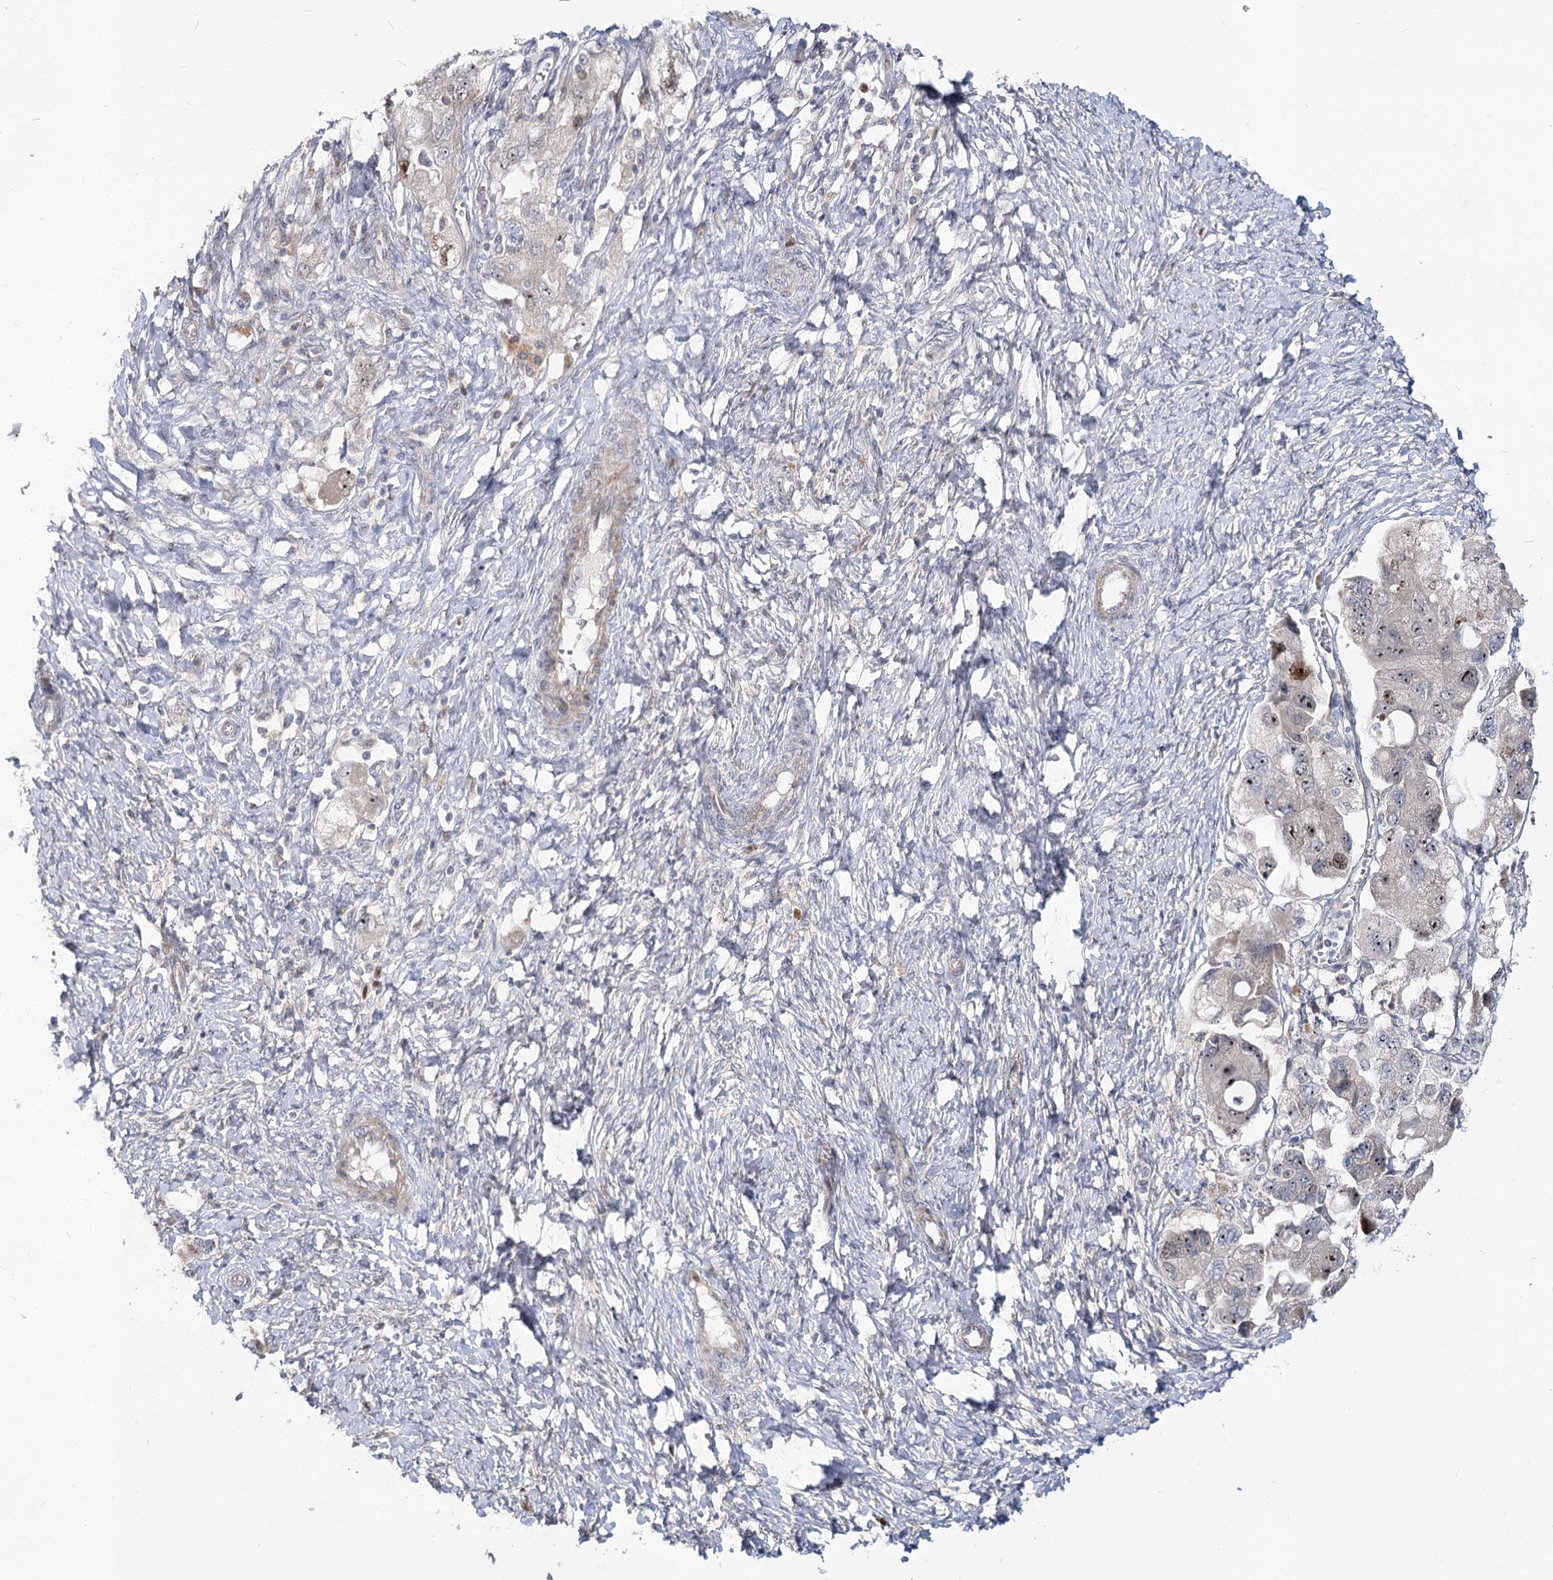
{"staining": {"intensity": "moderate", "quantity": "<25%", "location": "nuclear"}, "tissue": "ovarian cancer", "cell_type": "Tumor cells", "image_type": "cancer", "snomed": [{"axis": "morphology", "description": "Carcinoma, NOS"}, {"axis": "morphology", "description": "Cystadenocarcinoma, serous, NOS"}, {"axis": "topography", "description": "Ovary"}], "caption": "Approximately <25% of tumor cells in ovarian cancer show moderate nuclear protein expression as visualized by brown immunohistochemical staining.", "gene": "PIK3C2A", "patient": {"sex": "female", "age": 69}}